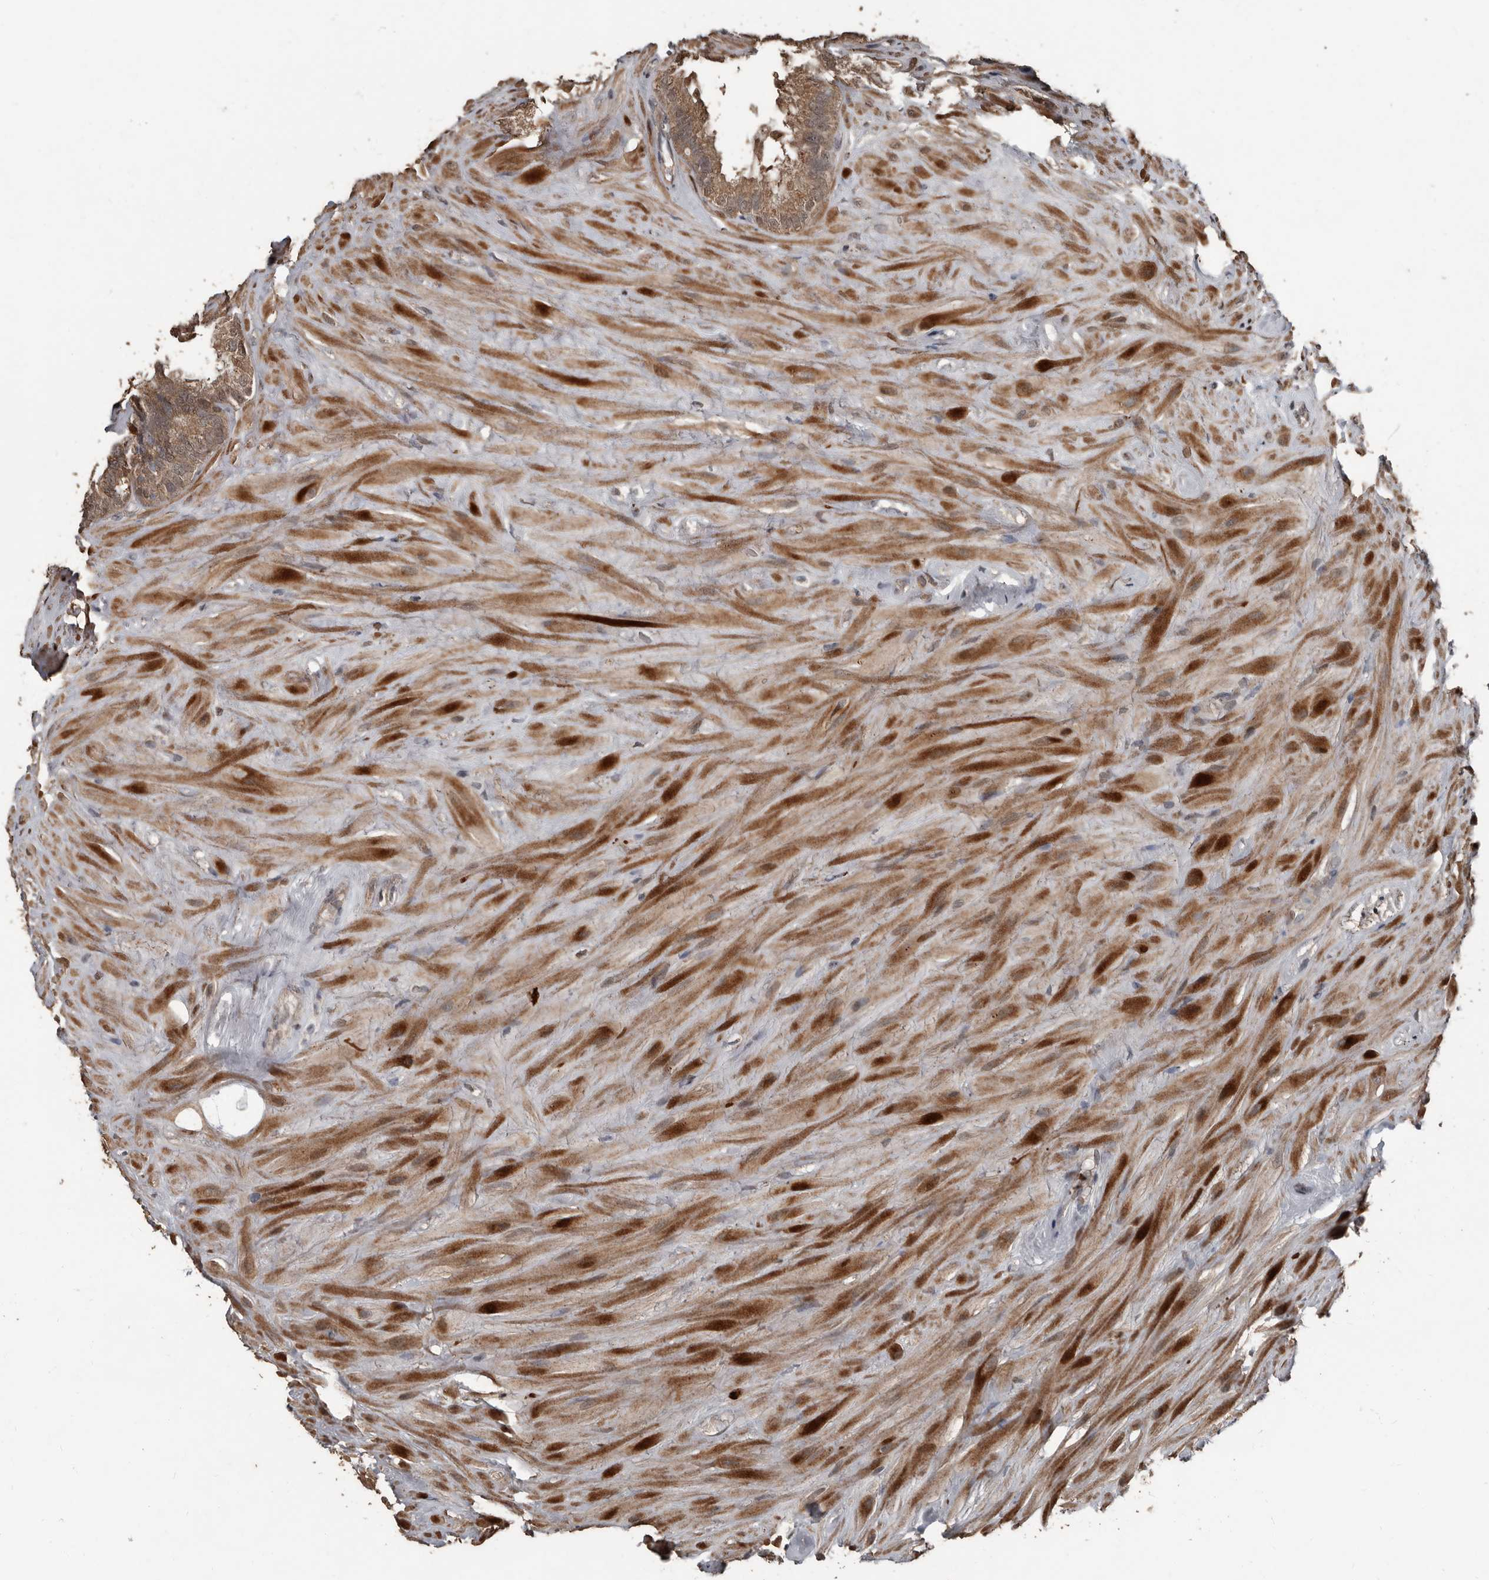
{"staining": {"intensity": "moderate", "quantity": ">75%", "location": "cytoplasmic/membranous,nuclear"}, "tissue": "seminal vesicle", "cell_type": "Glandular cells", "image_type": "normal", "snomed": [{"axis": "morphology", "description": "Normal tissue, NOS"}, {"axis": "topography", "description": "Seminal veicle"}], "caption": "Human seminal vesicle stained with a brown dye displays moderate cytoplasmic/membranous,nuclear positive expression in approximately >75% of glandular cells.", "gene": "FSBP", "patient": {"sex": "male", "age": 80}}